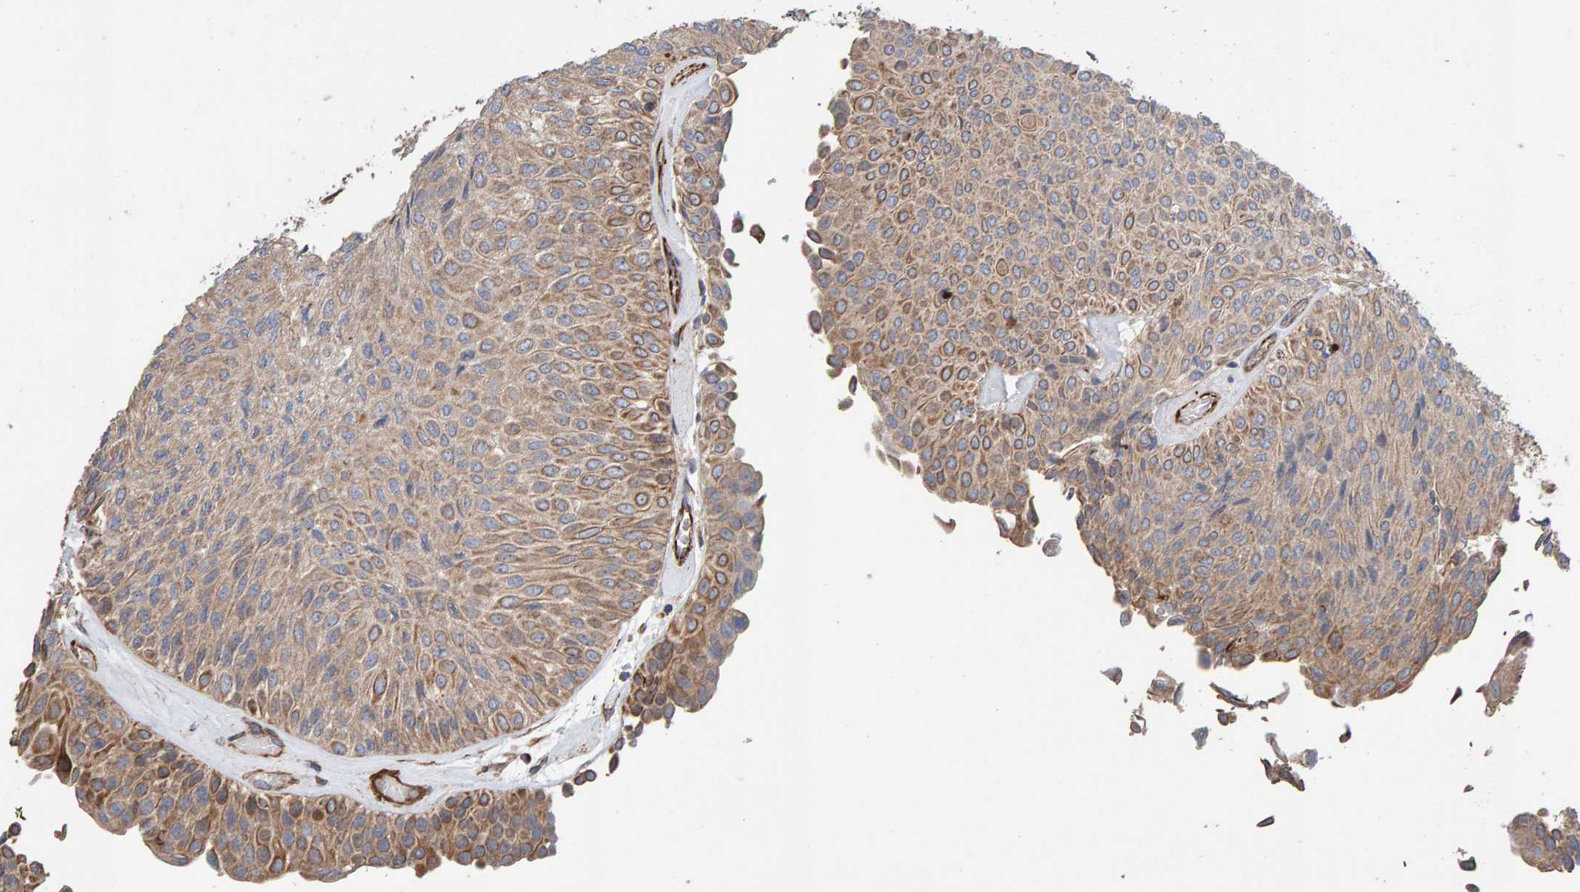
{"staining": {"intensity": "weak", "quantity": ">75%", "location": "cytoplasmic/membranous"}, "tissue": "urothelial cancer", "cell_type": "Tumor cells", "image_type": "cancer", "snomed": [{"axis": "morphology", "description": "Urothelial carcinoma, Low grade"}, {"axis": "topography", "description": "Urinary bladder"}], "caption": "This histopathology image reveals immunohistochemistry (IHC) staining of human urothelial carcinoma (low-grade), with low weak cytoplasmic/membranous positivity in about >75% of tumor cells.", "gene": "ZNF347", "patient": {"sex": "male", "age": 78}}